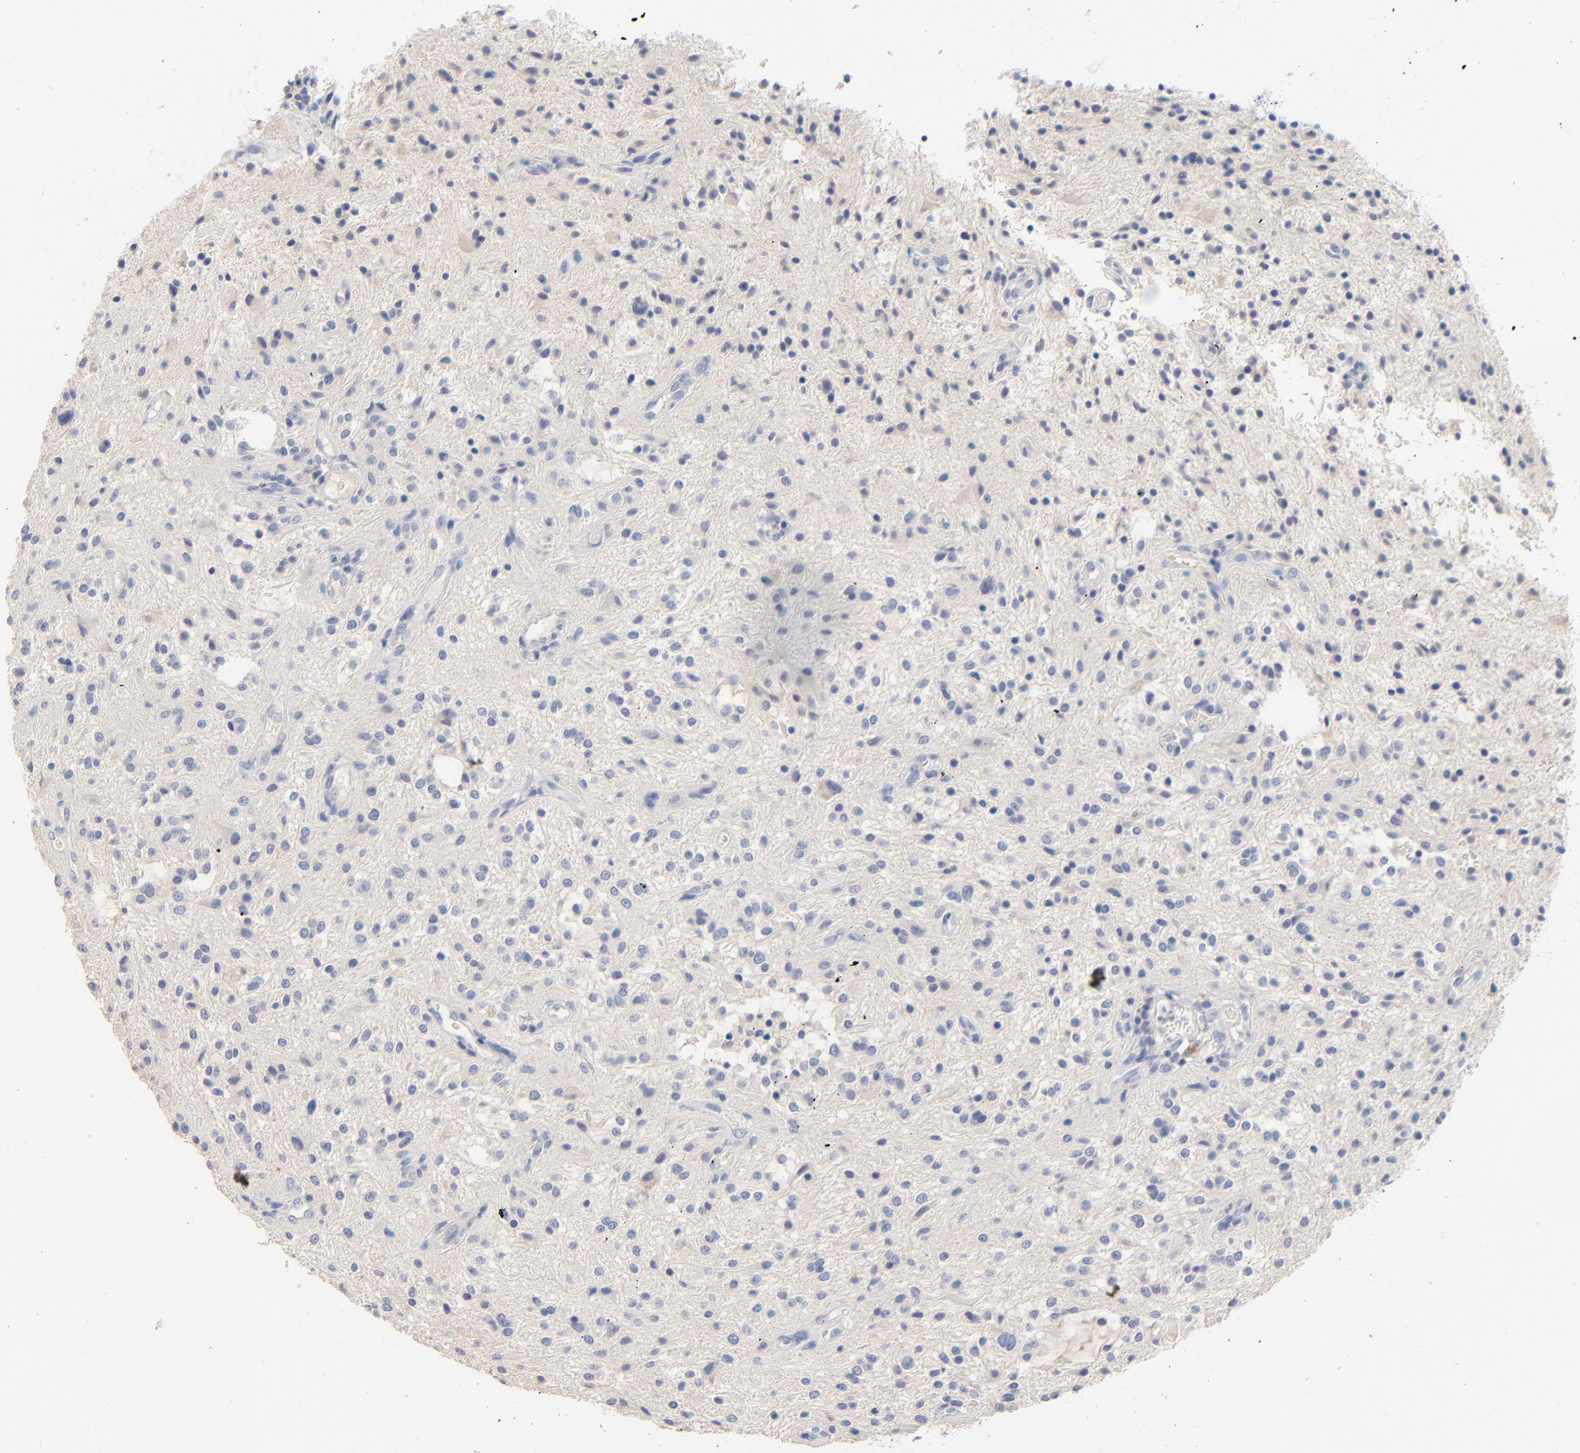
{"staining": {"intensity": "negative", "quantity": "none", "location": "none"}, "tissue": "glioma", "cell_type": "Tumor cells", "image_type": "cancer", "snomed": [{"axis": "morphology", "description": "Glioma, malignant, NOS"}, {"axis": "topography", "description": "Cerebellum"}], "caption": "Malignant glioma stained for a protein using IHC reveals no staining tumor cells.", "gene": "CPS1", "patient": {"sex": "female", "age": 10}}